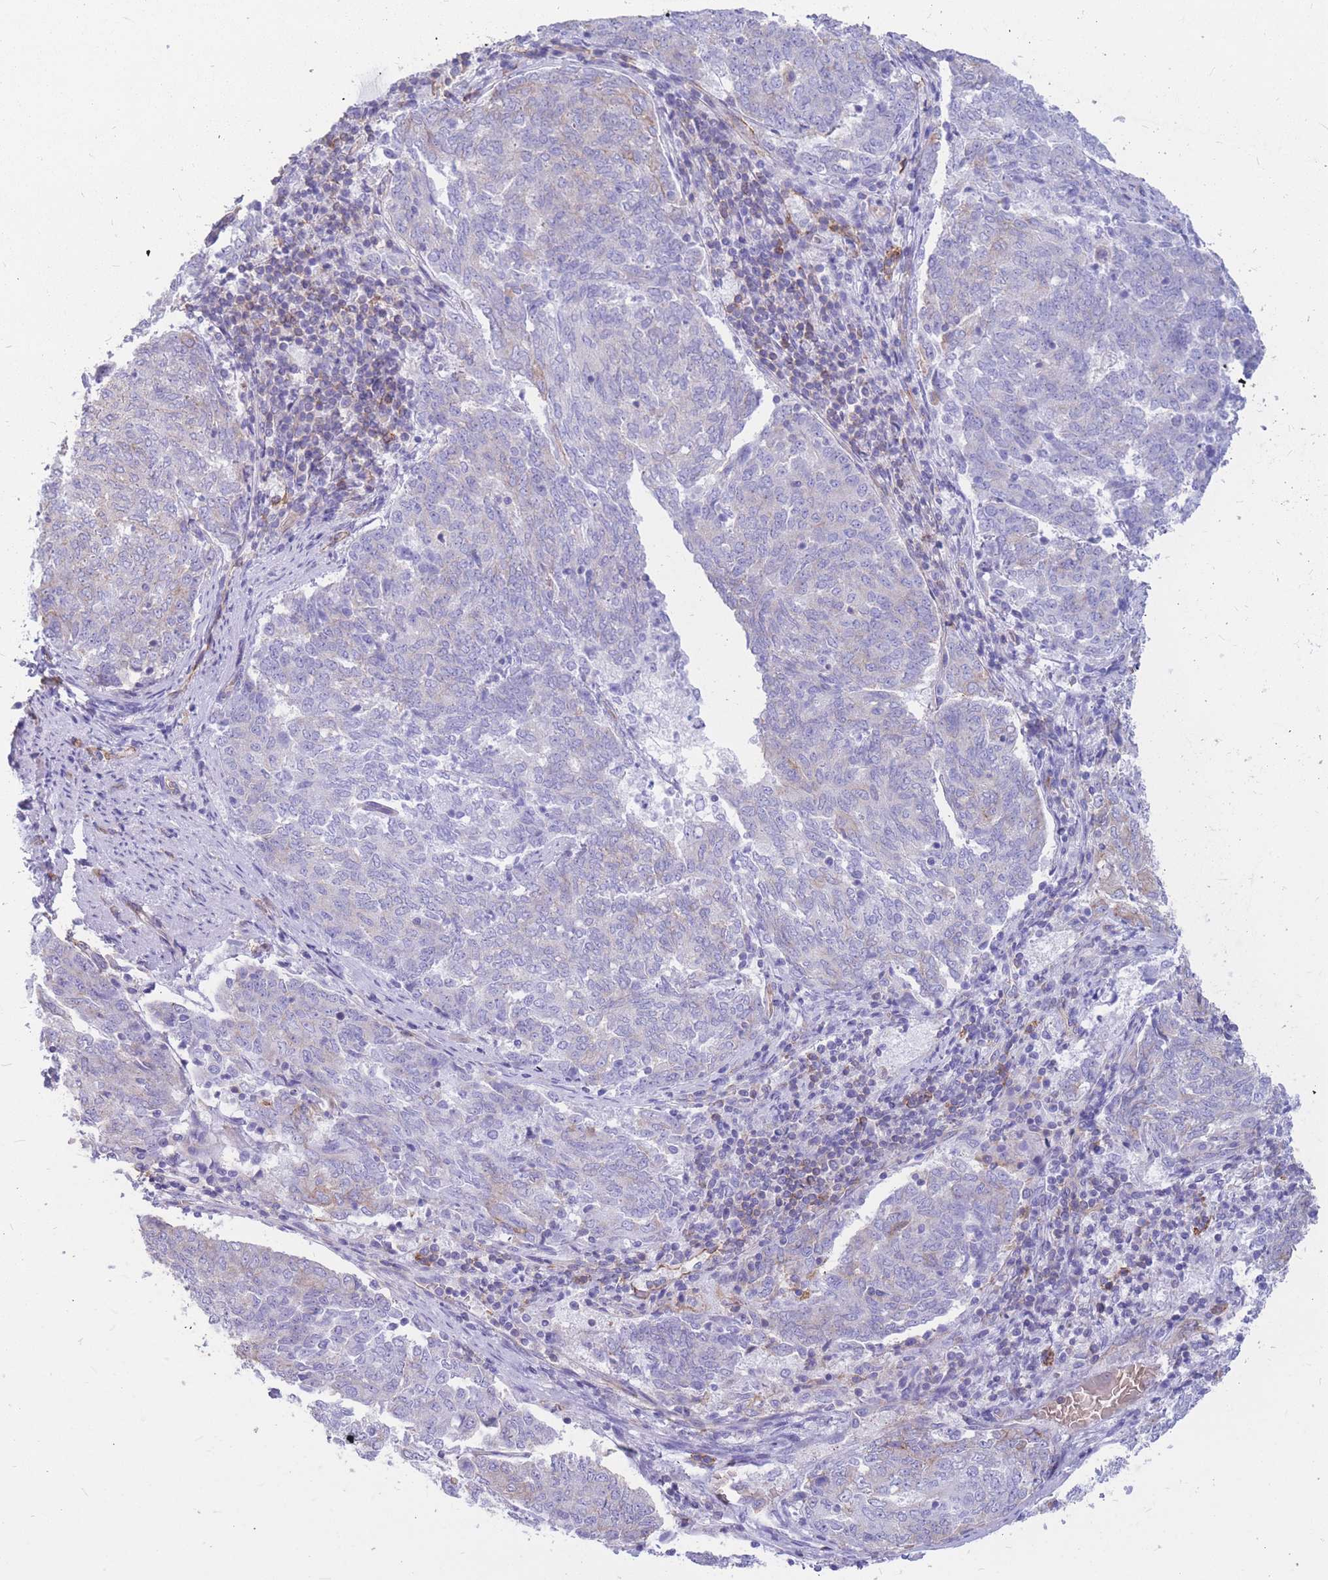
{"staining": {"intensity": "weak", "quantity": "<25%", "location": "cytoplasmic/membranous"}, "tissue": "endometrial cancer", "cell_type": "Tumor cells", "image_type": "cancer", "snomed": [{"axis": "morphology", "description": "Adenocarcinoma, NOS"}, {"axis": "topography", "description": "Endometrium"}], "caption": "IHC image of adenocarcinoma (endometrial) stained for a protein (brown), which shows no expression in tumor cells. Brightfield microscopy of IHC stained with DAB (brown) and hematoxylin (blue), captured at high magnification.", "gene": "ADD2", "patient": {"sex": "female", "age": 80}}